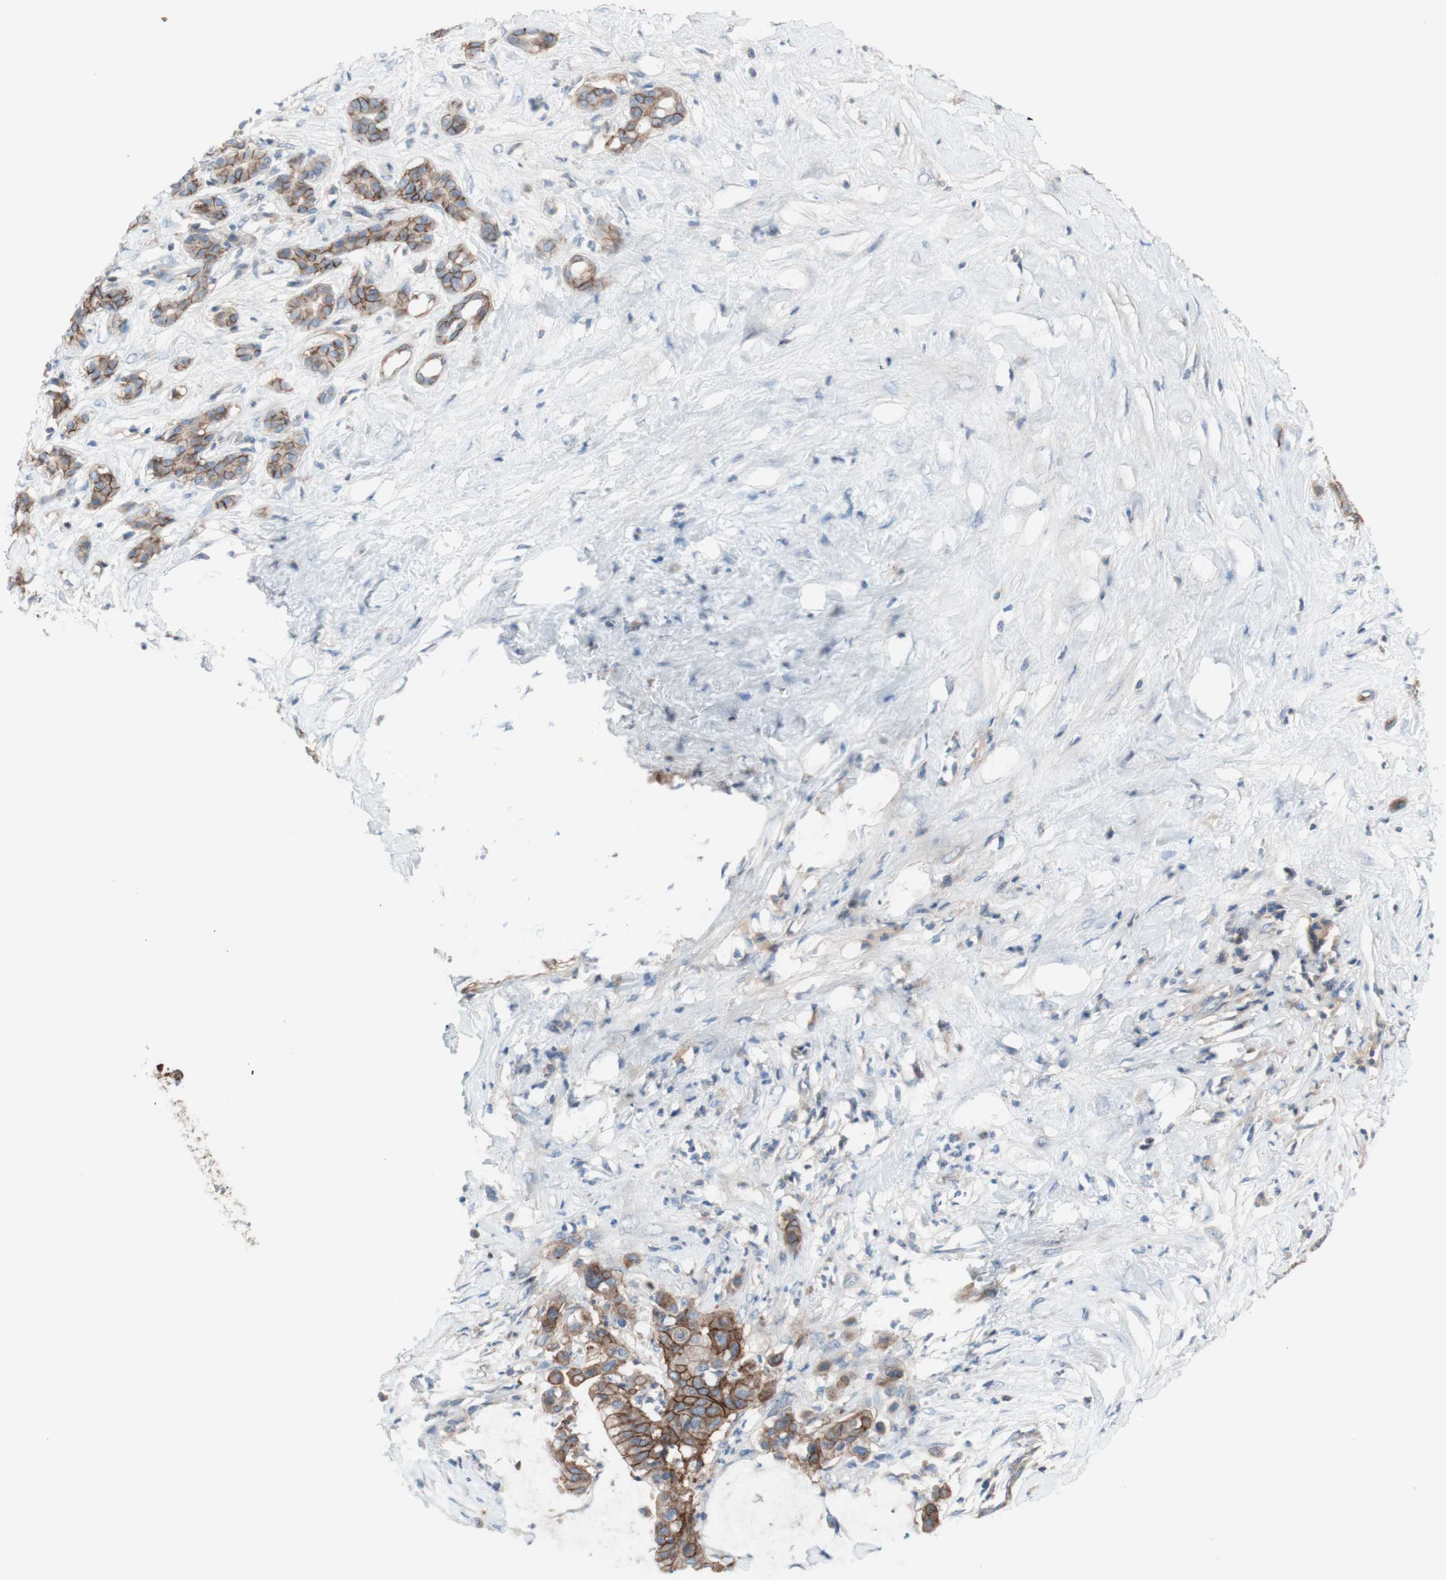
{"staining": {"intensity": "moderate", "quantity": "25%-75%", "location": "cytoplasmic/membranous"}, "tissue": "pancreatic cancer", "cell_type": "Tumor cells", "image_type": "cancer", "snomed": [{"axis": "morphology", "description": "Adenocarcinoma, NOS"}, {"axis": "topography", "description": "Pancreas"}], "caption": "There is medium levels of moderate cytoplasmic/membranous positivity in tumor cells of pancreatic cancer, as demonstrated by immunohistochemical staining (brown color).", "gene": "CD46", "patient": {"sex": "male", "age": 41}}